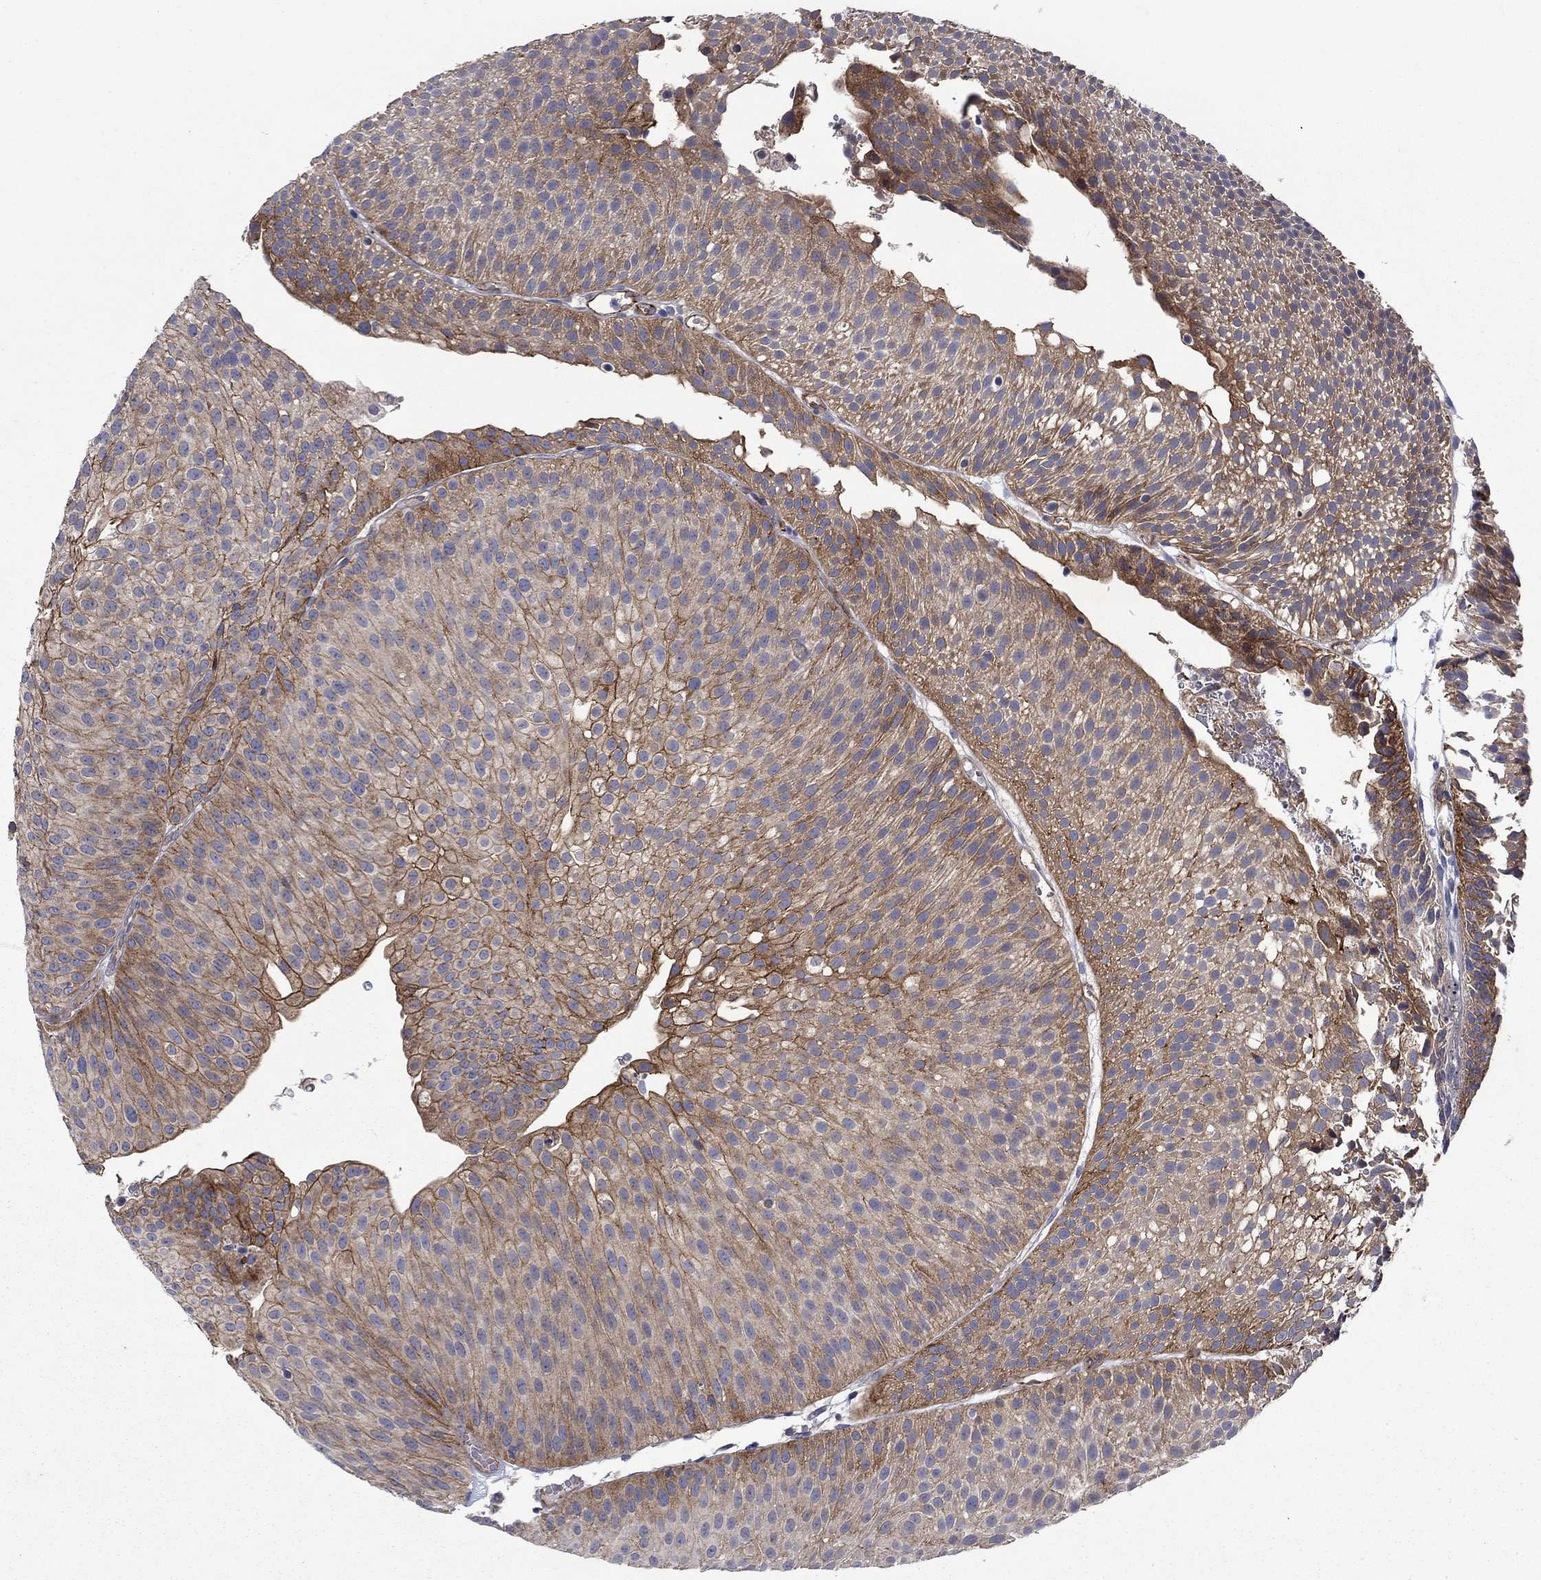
{"staining": {"intensity": "strong", "quantity": "25%-75%", "location": "cytoplasmic/membranous"}, "tissue": "urothelial cancer", "cell_type": "Tumor cells", "image_type": "cancer", "snomed": [{"axis": "morphology", "description": "Urothelial carcinoma, Low grade"}, {"axis": "topography", "description": "Urinary bladder"}], "caption": "Immunohistochemical staining of urothelial carcinoma (low-grade) reveals strong cytoplasmic/membranous protein positivity in about 25%-75% of tumor cells.", "gene": "SLC7A1", "patient": {"sex": "male", "age": 65}}